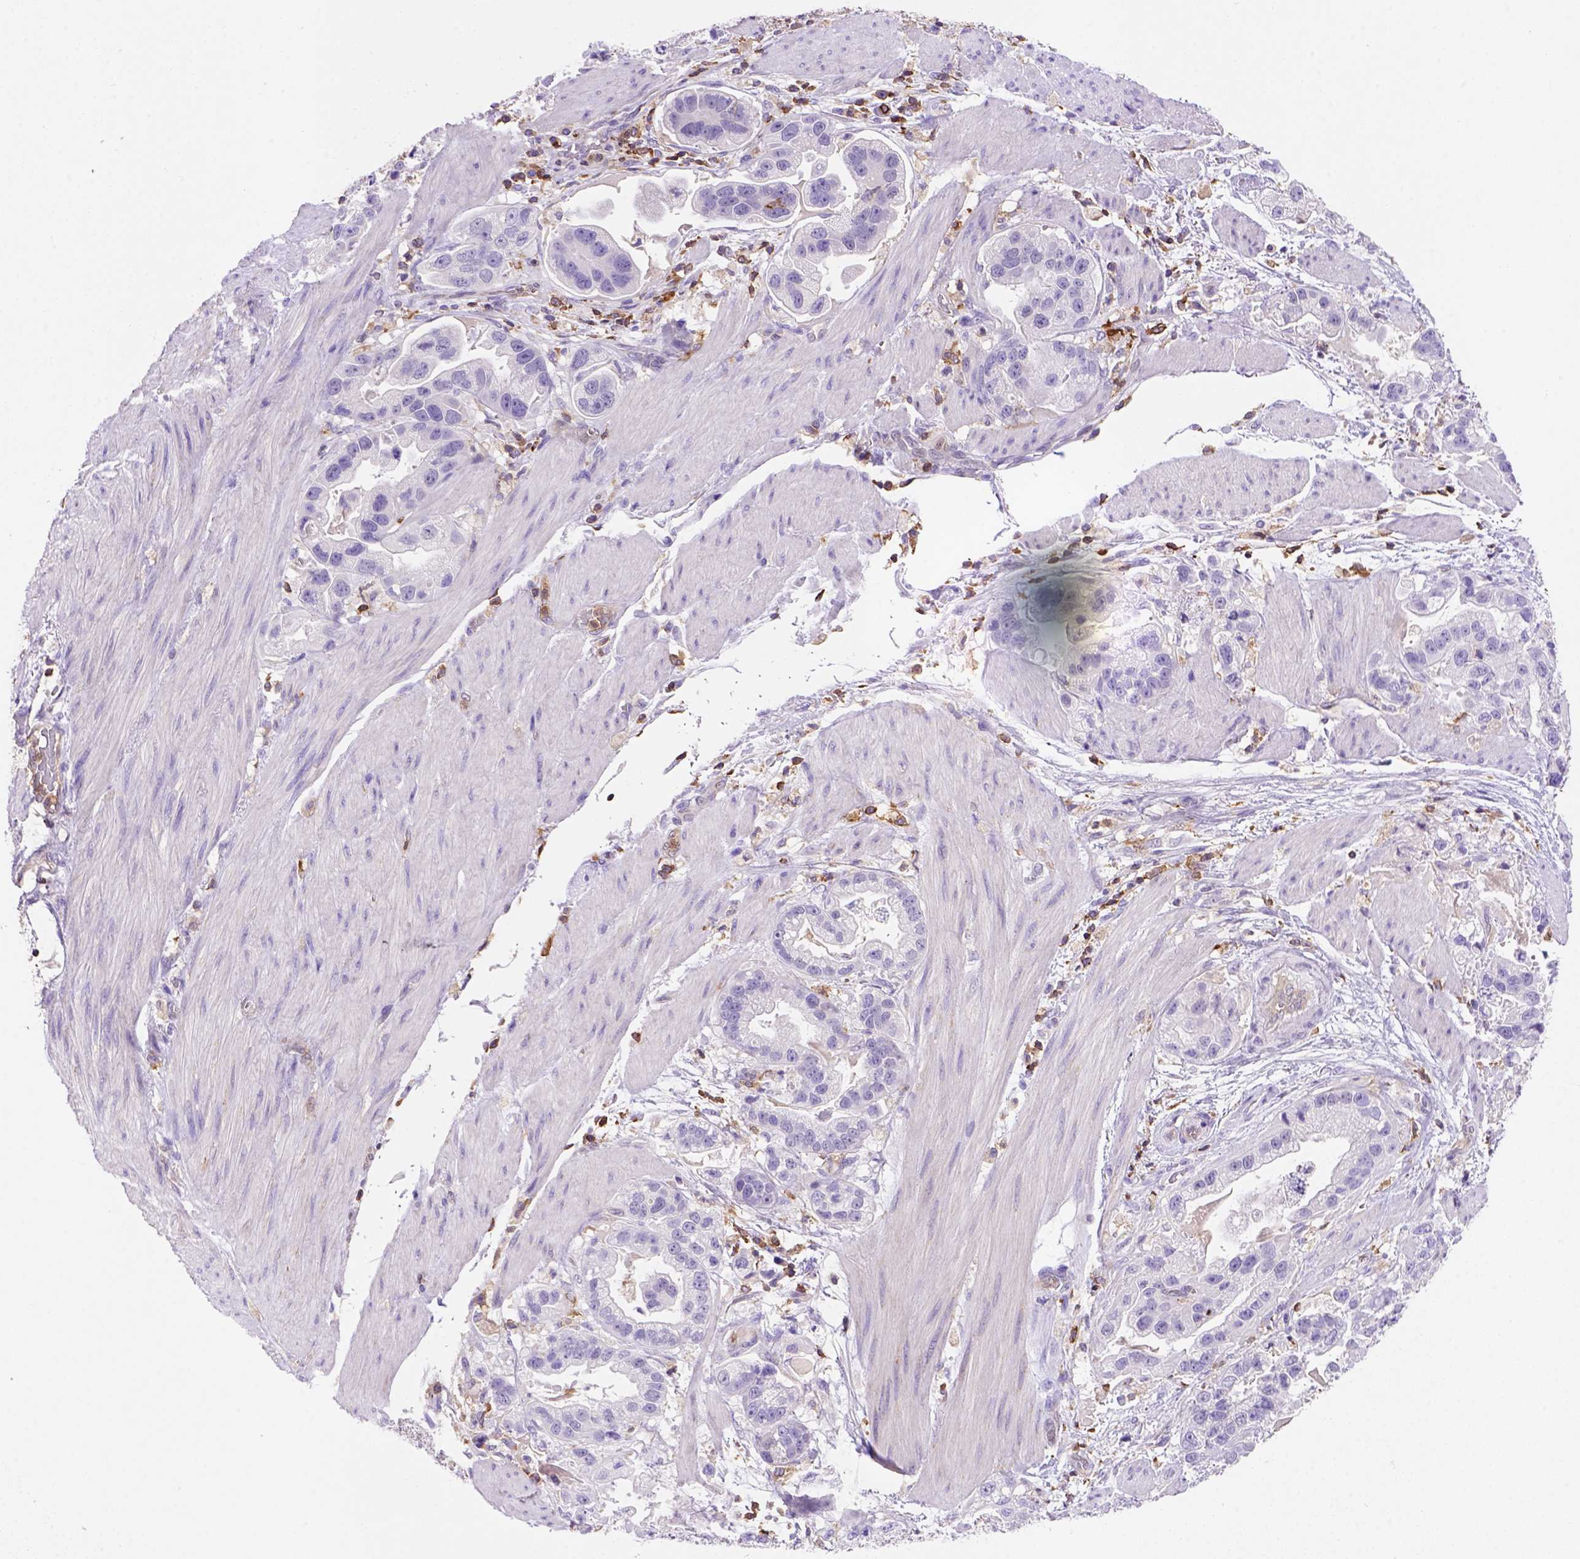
{"staining": {"intensity": "negative", "quantity": "none", "location": "none"}, "tissue": "stomach cancer", "cell_type": "Tumor cells", "image_type": "cancer", "snomed": [{"axis": "morphology", "description": "Adenocarcinoma, NOS"}, {"axis": "topography", "description": "Stomach"}], "caption": "Image shows no protein expression in tumor cells of adenocarcinoma (stomach) tissue. The staining is performed using DAB brown chromogen with nuclei counter-stained in using hematoxylin.", "gene": "INPP5D", "patient": {"sex": "male", "age": 59}}